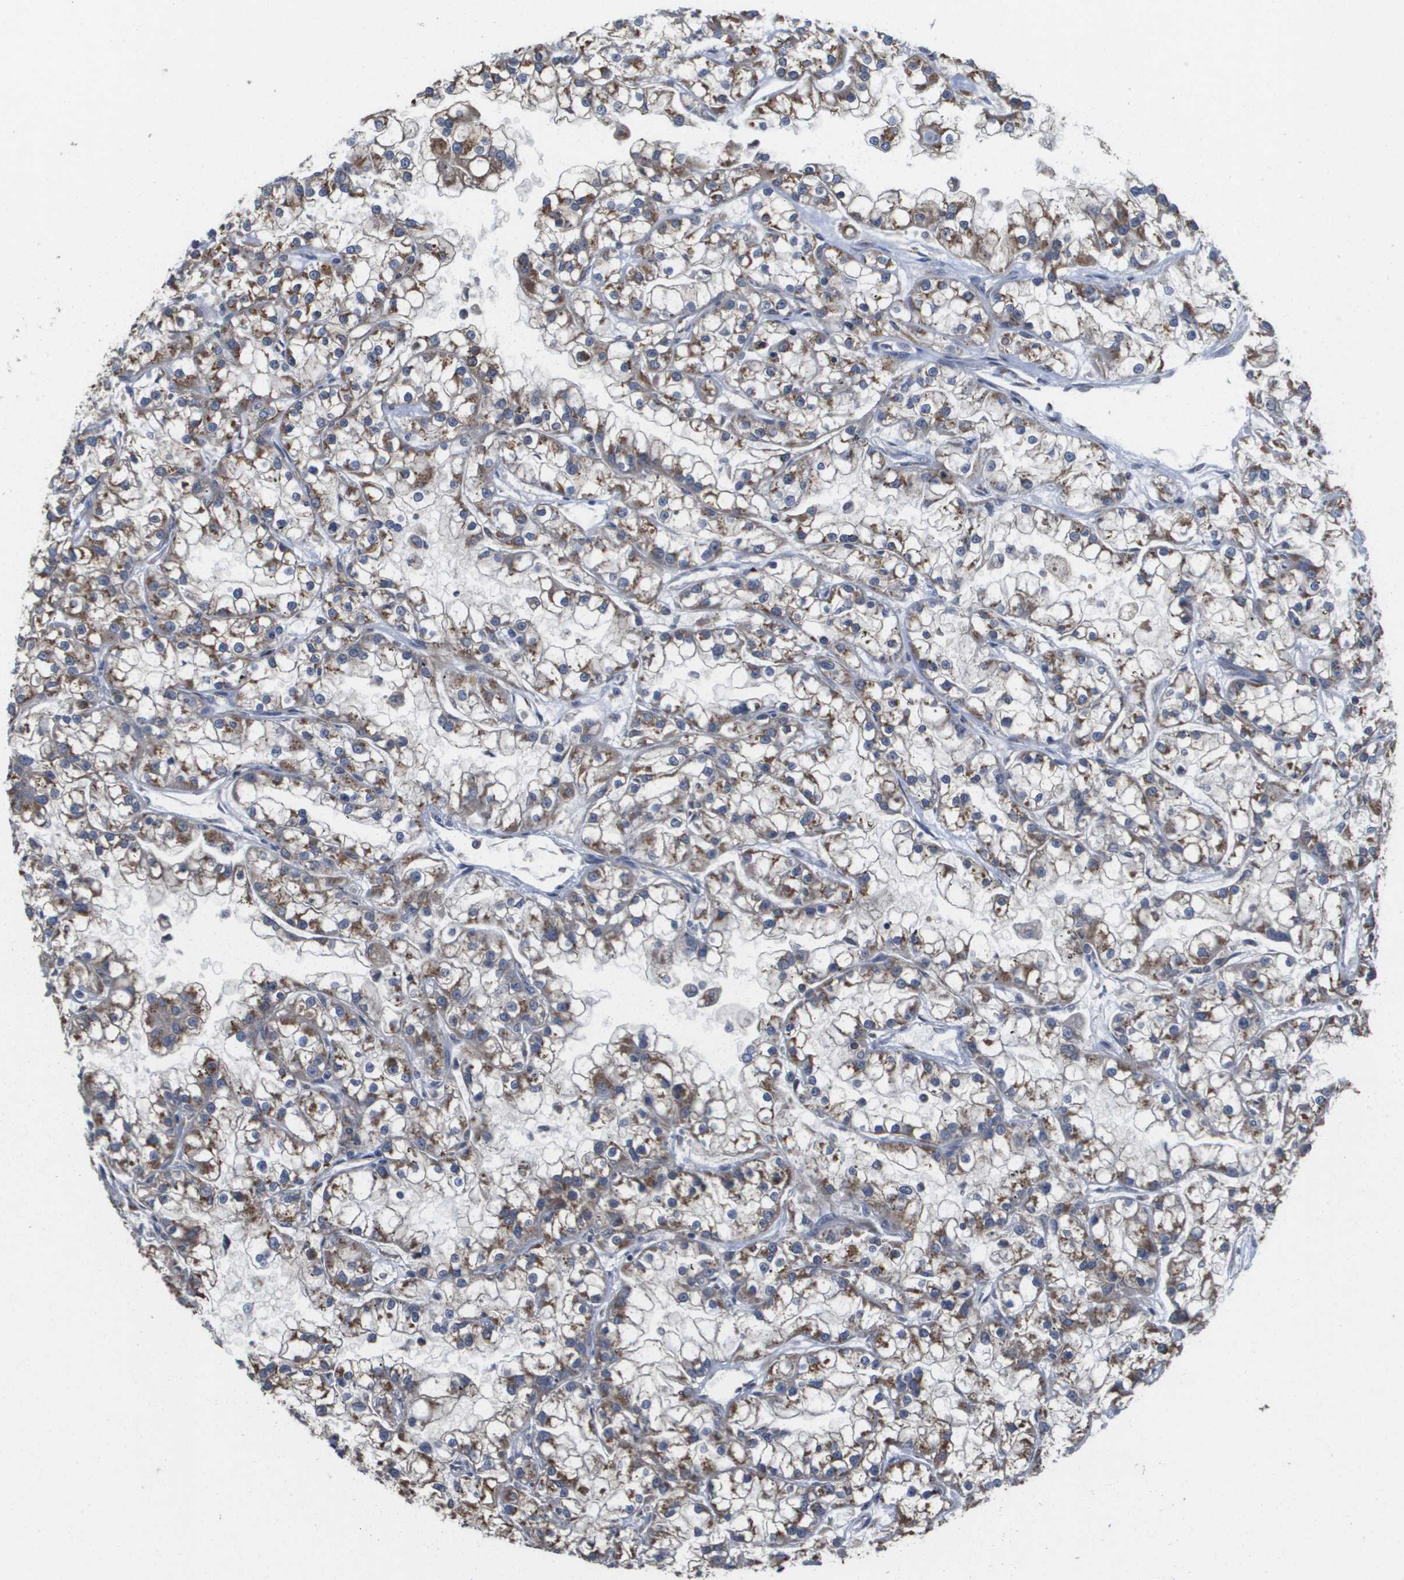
{"staining": {"intensity": "moderate", "quantity": ">75%", "location": "cytoplasmic/membranous"}, "tissue": "renal cancer", "cell_type": "Tumor cells", "image_type": "cancer", "snomed": [{"axis": "morphology", "description": "Adenocarcinoma, NOS"}, {"axis": "topography", "description": "Kidney"}], "caption": "Approximately >75% of tumor cells in renal adenocarcinoma show moderate cytoplasmic/membranous protein positivity as visualized by brown immunohistochemical staining.", "gene": "PCK1", "patient": {"sex": "female", "age": 52}}